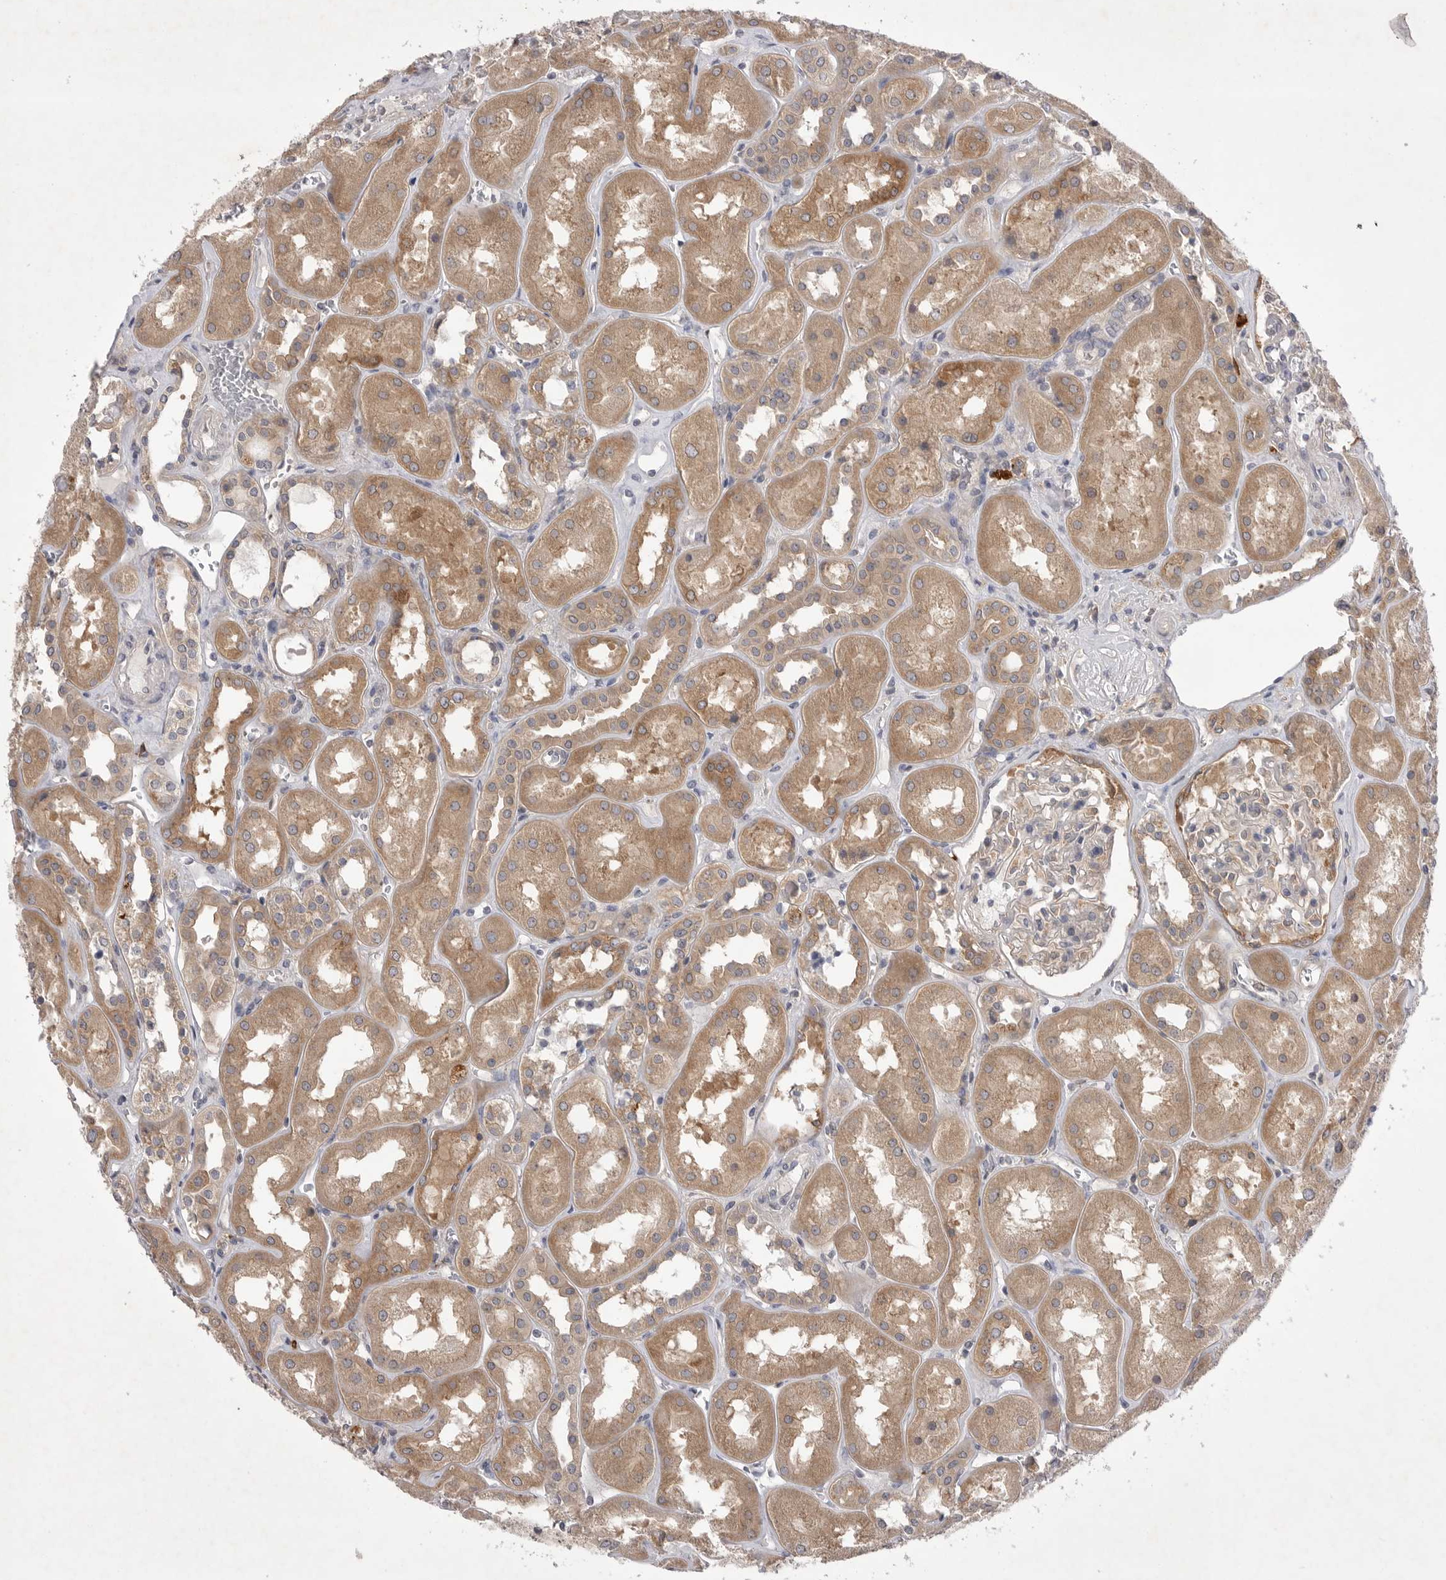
{"staining": {"intensity": "moderate", "quantity": "<25%", "location": "cytoplasmic/membranous"}, "tissue": "kidney", "cell_type": "Cells in glomeruli", "image_type": "normal", "snomed": [{"axis": "morphology", "description": "Normal tissue, NOS"}, {"axis": "topography", "description": "Kidney"}], "caption": "Protein staining of normal kidney demonstrates moderate cytoplasmic/membranous expression in approximately <25% of cells in glomeruli. The protein is shown in brown color, while the nuclei are stained blue.", "gene": "VAC14", "patient": {"sex": "male", "age": 70}}